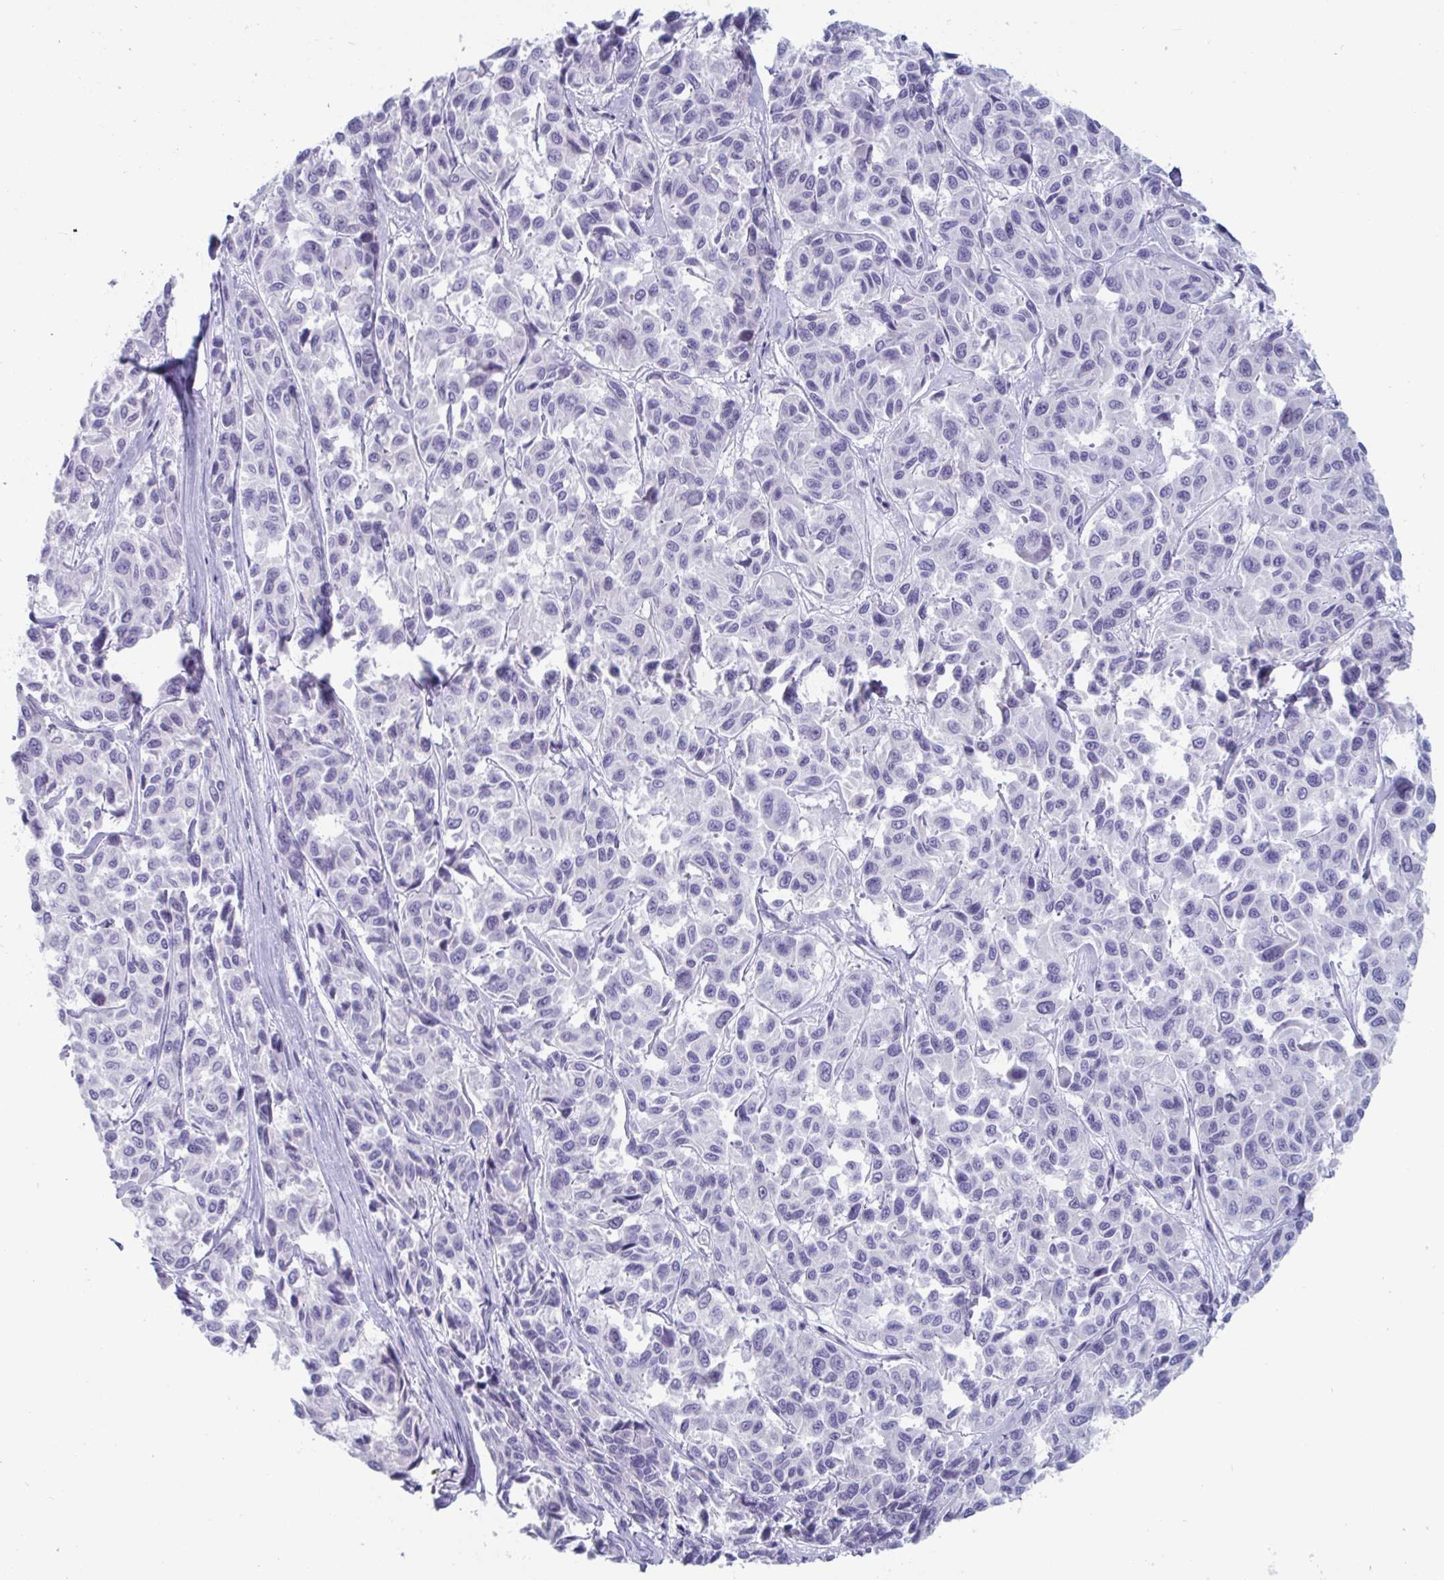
{"staining": {"intensity": "negative", "quantity": "none", "location": "none"}, "tissue": "melanoma", "cell_type": "Tumor cells", "image_type": "cancer", "snomed": [{"axis": "morphology", "description": "Malignant melanoma, NOS"}, {"axis": "topography", "description": "Skin"}], "caption": "Melanoma was stained to show a protein in brown. There is no significant positivity in tumor cells.", "gene": "CYP4F11", "patient": {"sex": "female", "age": 66}}